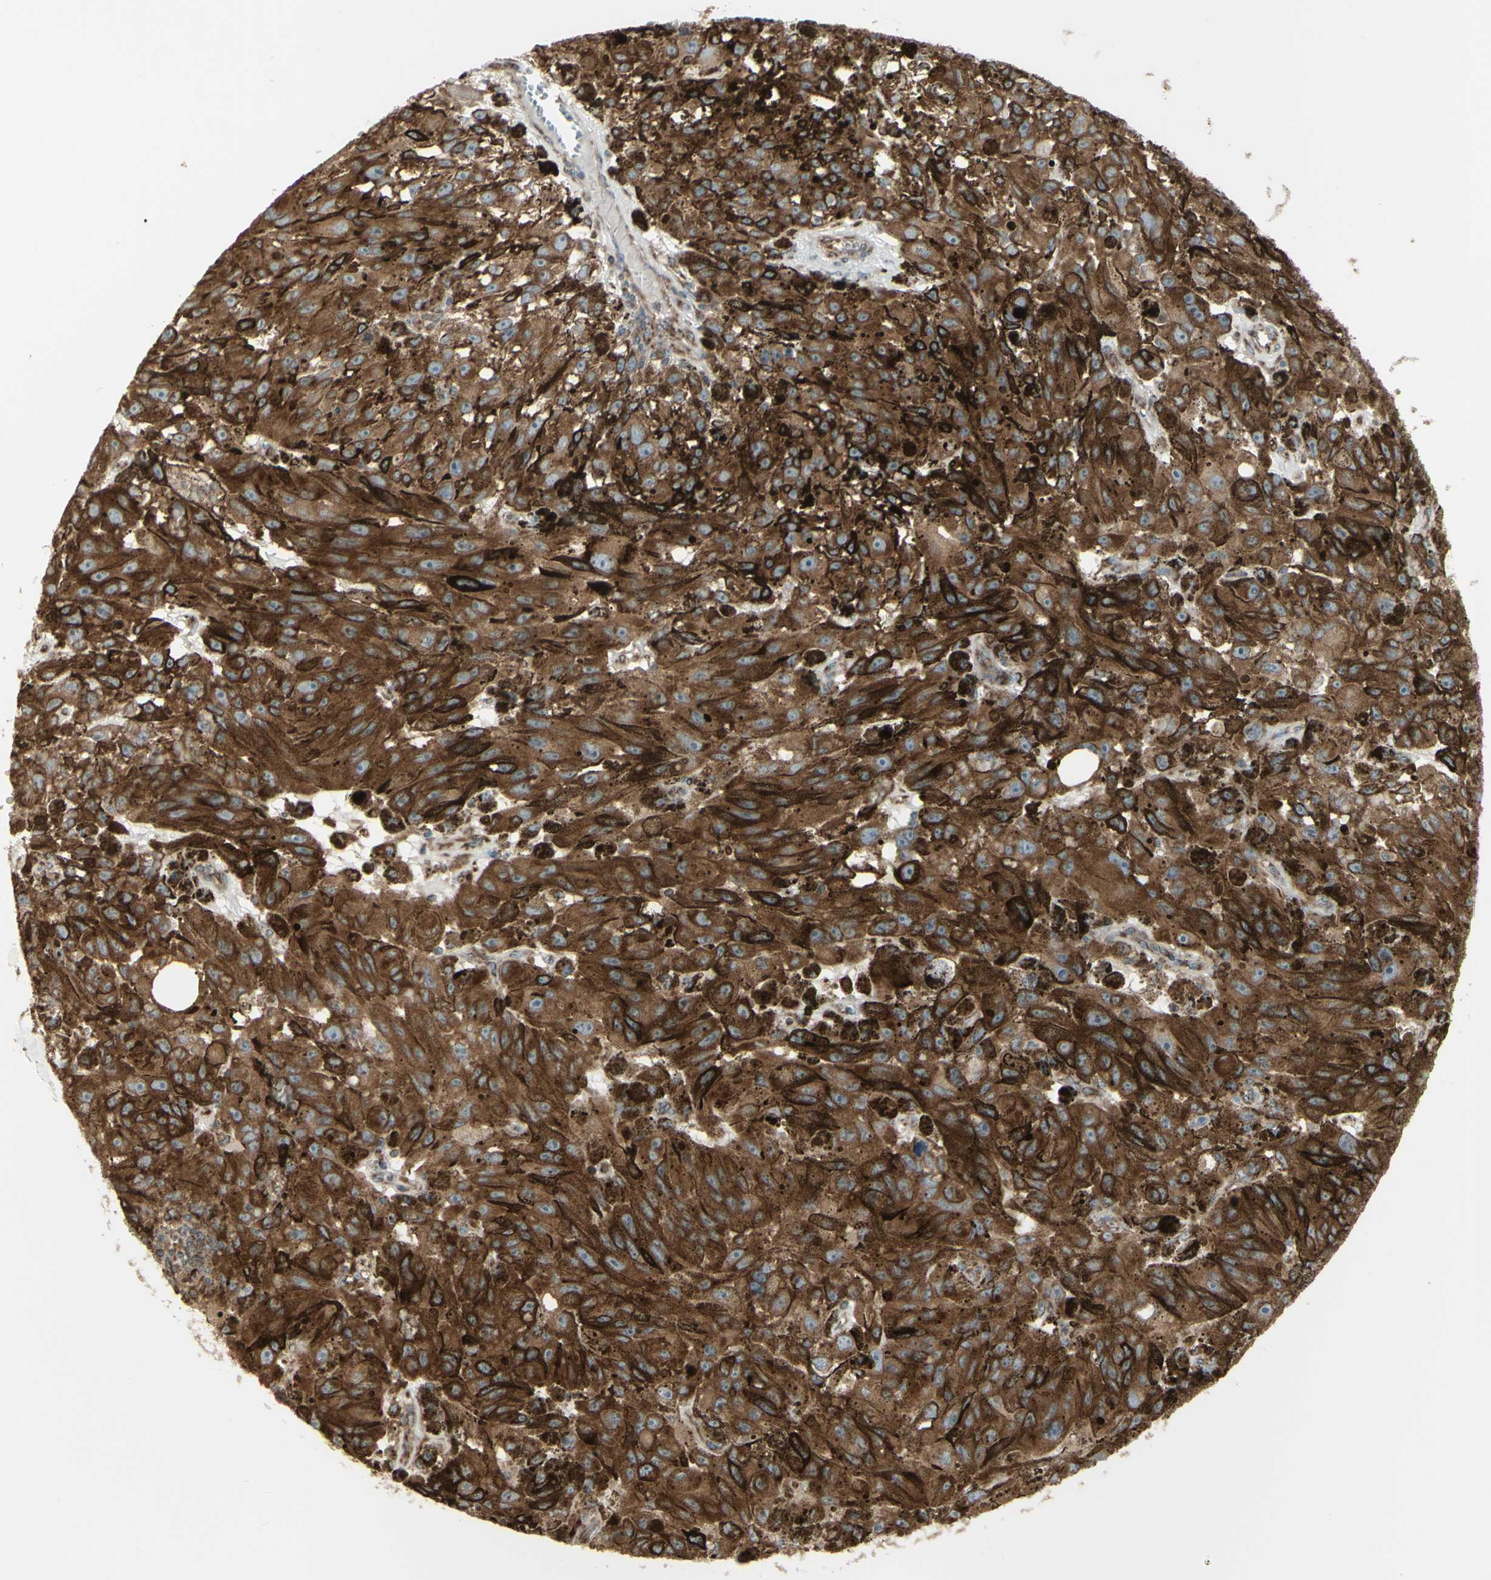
{"staining": {"intensity": "strong", "quantity": ">75%", "location": "cytoplasmic/membranous"}, "tissue": "melanoma", "cell_type": "Tumor cells", "image_type": "cancer", "snomed": [{"axis": "morphology", "description": "Malignant melanoma, NOS"}, {"axis": "topography", "description": "Skin"}], "caption": "Immunohistochemical staining of human melanoma exhibits high levels of strong cytoplasmic/membranous protein expression in about >75% of tumor cells. The protein is shown in brown color, while the nuclei are stained blue.", "gene": "FKBP3", "patient": {"sex": "female", "age": 104}}